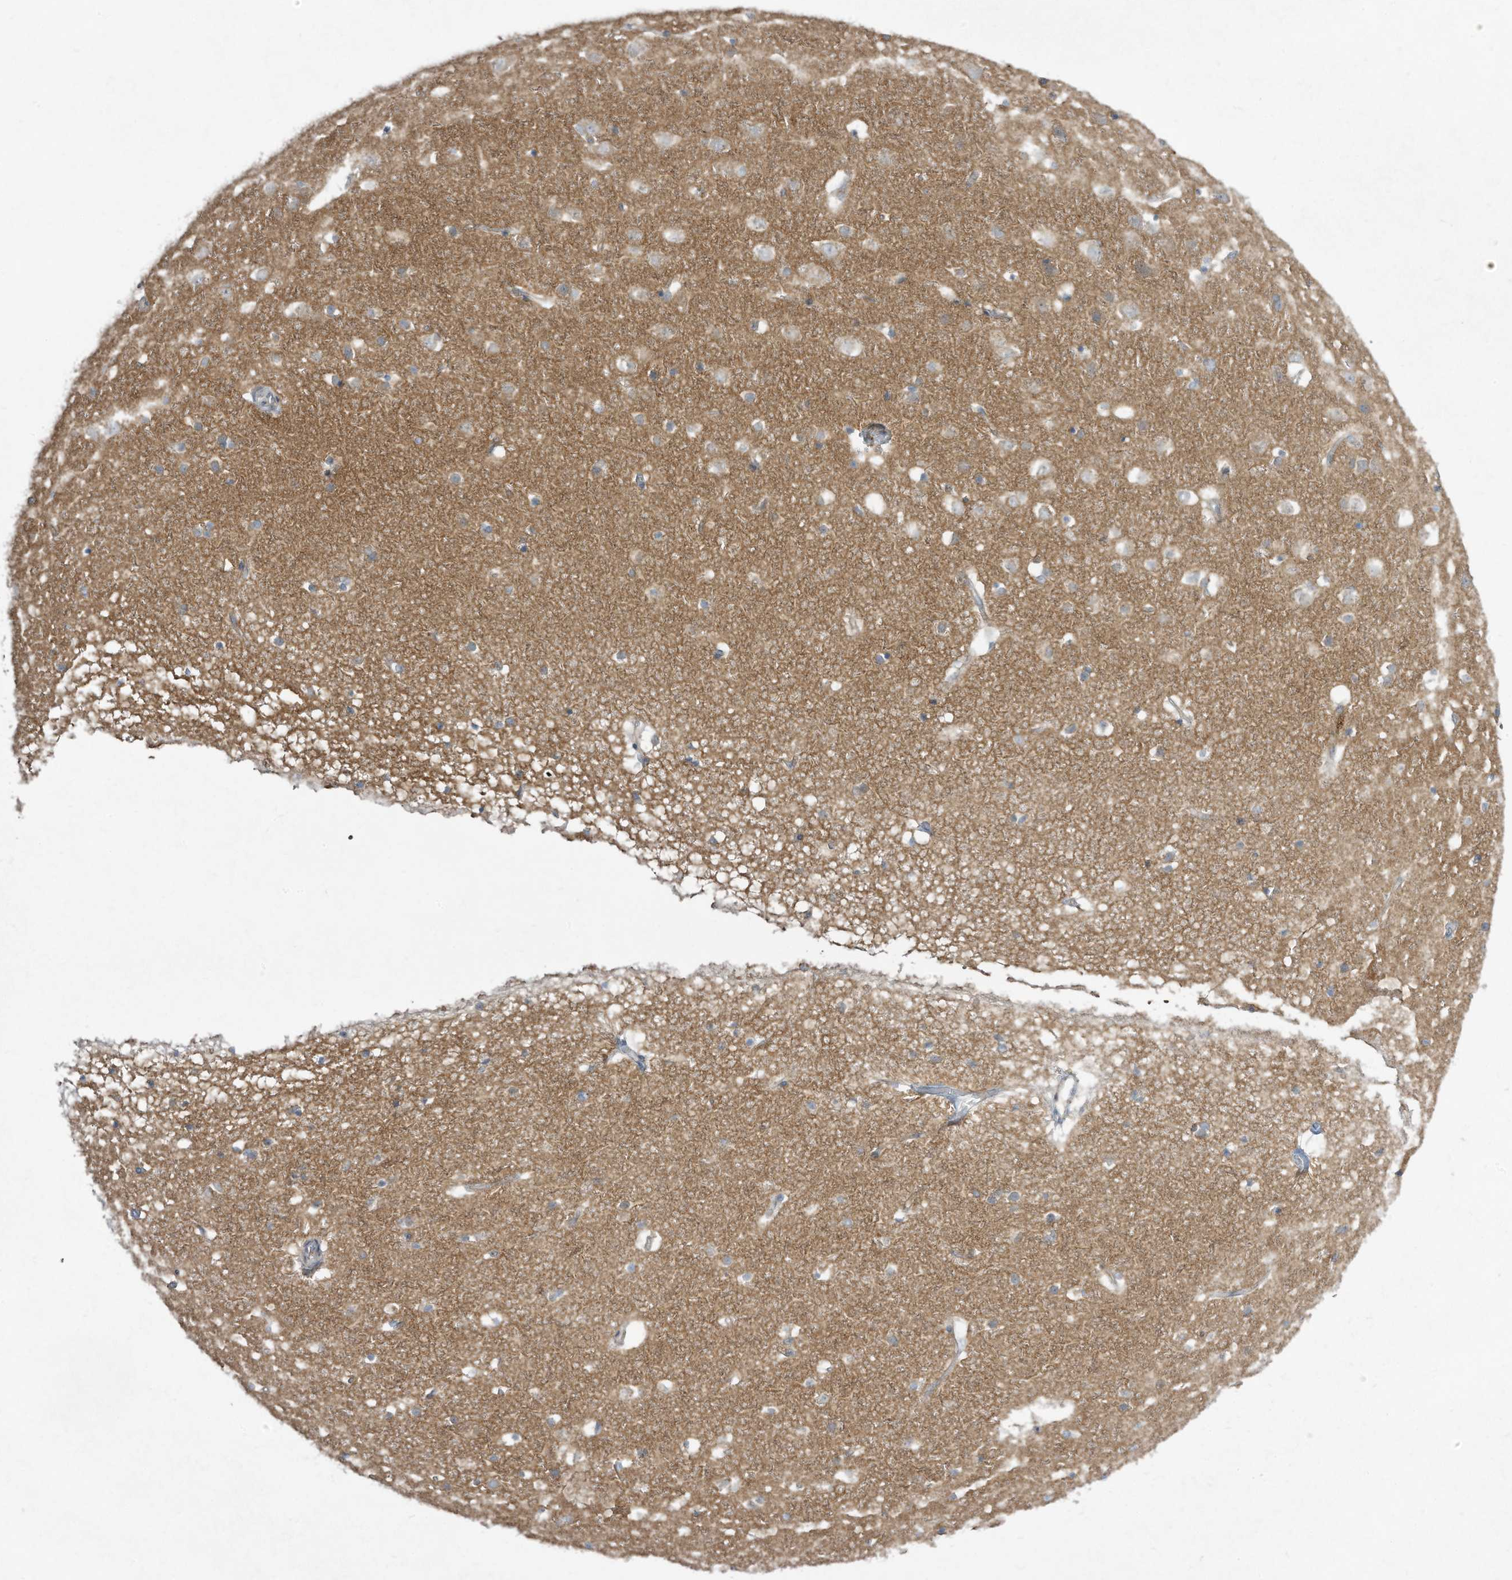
{"staining": {"intensity": "moderate", "quantity": "<25%", "location": "cytoplasmic/membranous"}, "tissue": "cerebral cortex", "cell_type": "Endothelial cells", "image_type": "normal", "snomed": [{"axis": "morphology", "description": "Normal tissue, NOS"}, {"axis": "topography", "description": "Cerebral cortex"}], "caption": "DAB immunohistochemical staining of benign cerebral cortex shows moderate cytoplasmic/membranous protein positivity in about <25% of endothelial cells. (brown staining indicates protein expression, while blue staining denotes nuclei).", "gene": "DZIP3", "patient": {"sex": "male", "age": 54}}